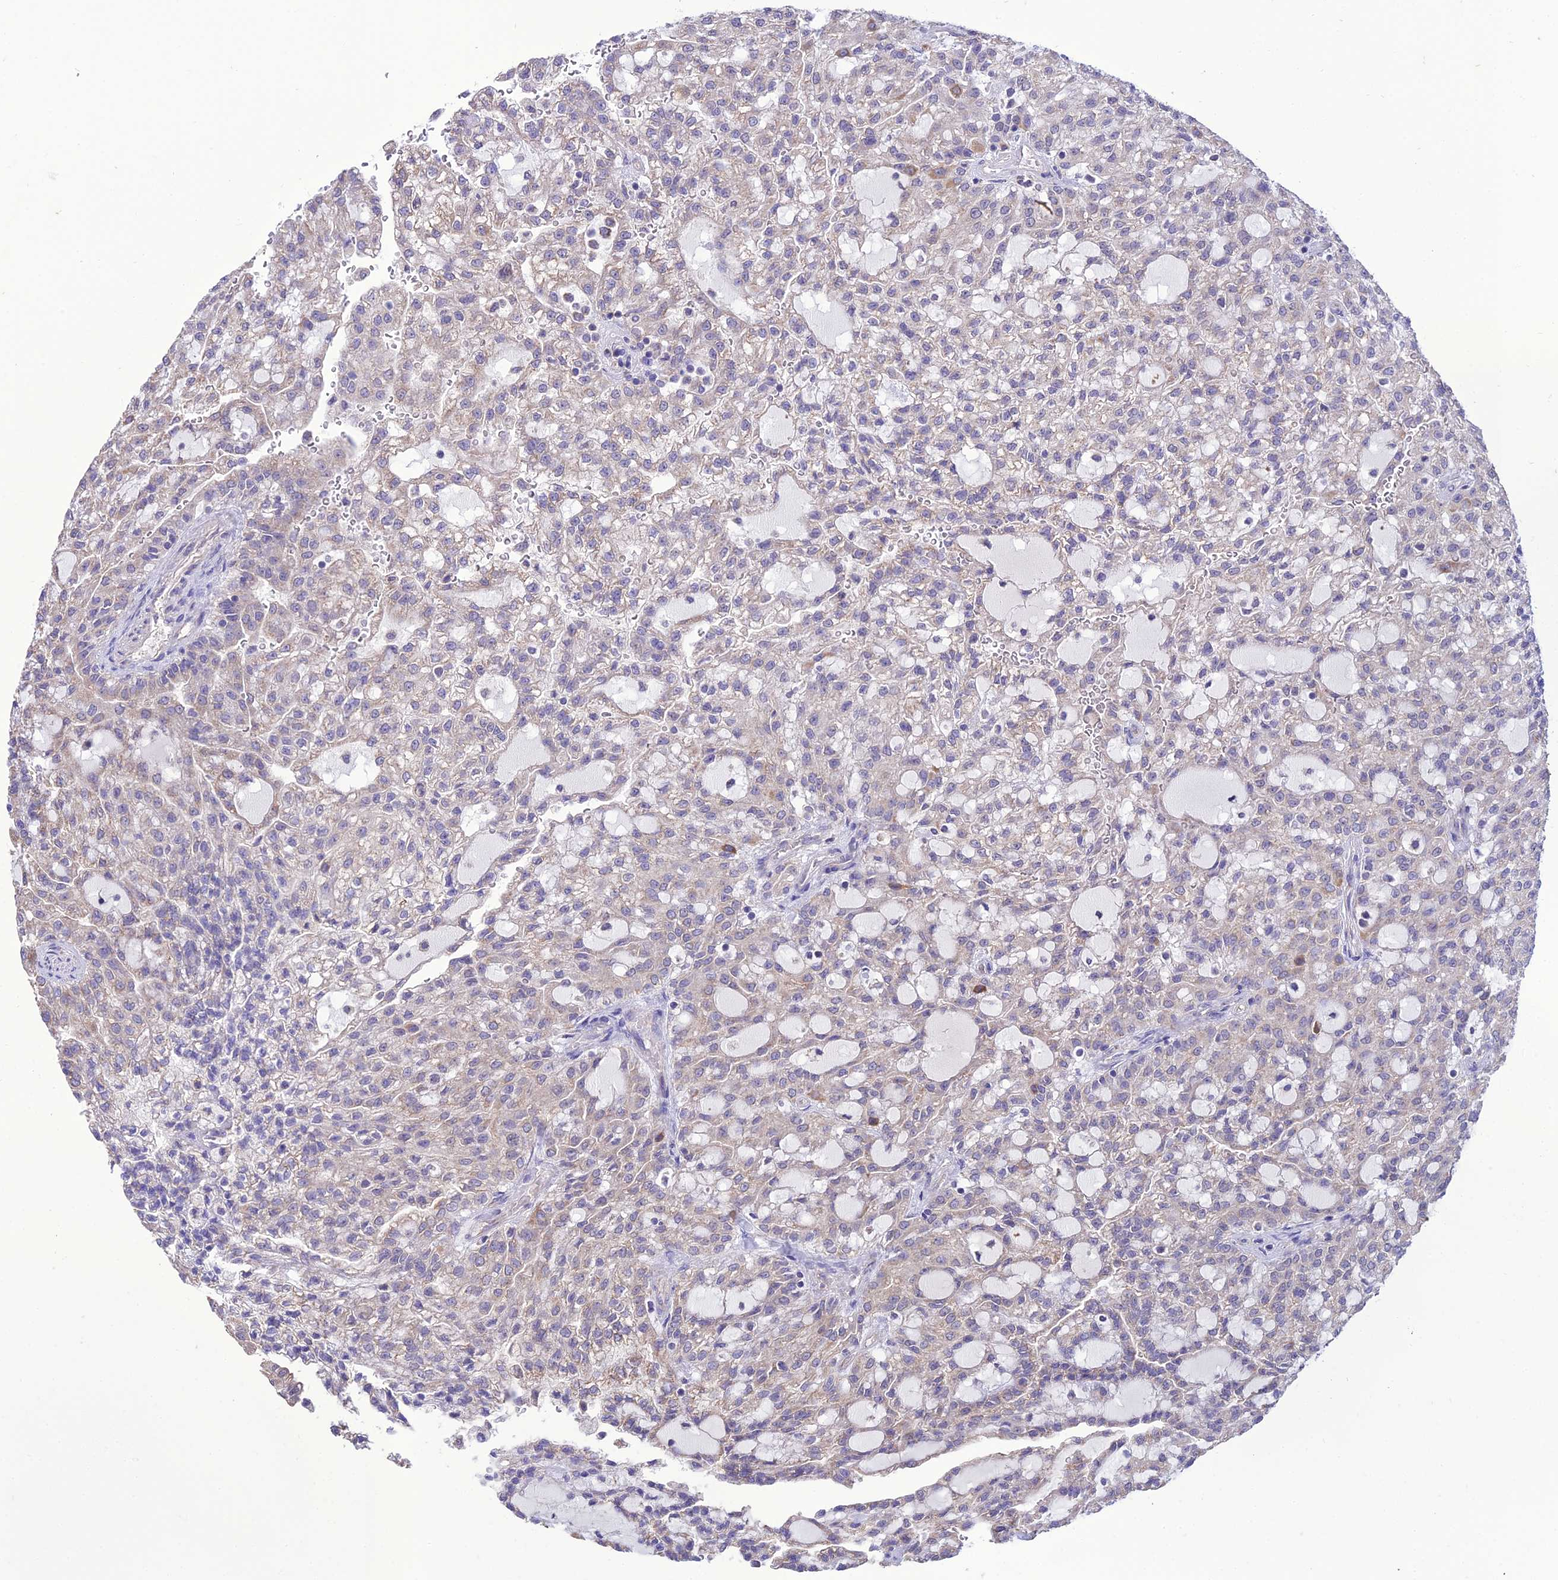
{"staining": {"intensity": "negative", "quantity": "none", "location": "none"}, "tissue": "renal cancer", "cell_type": "Tumor cells", "image_type": "cancer", "snomed": [{"axis": "morphology", "description": "Adenocarcinoma, NOS"}, {"axis": "topography", "description": "Kidney"}], "caption": "Protein analysis of renal cancer (adenocarcinoma) reveals no significant positivity in tumor cells.", "gene": "HOGA1", "patient": {"sex": "male", "age": 63}}